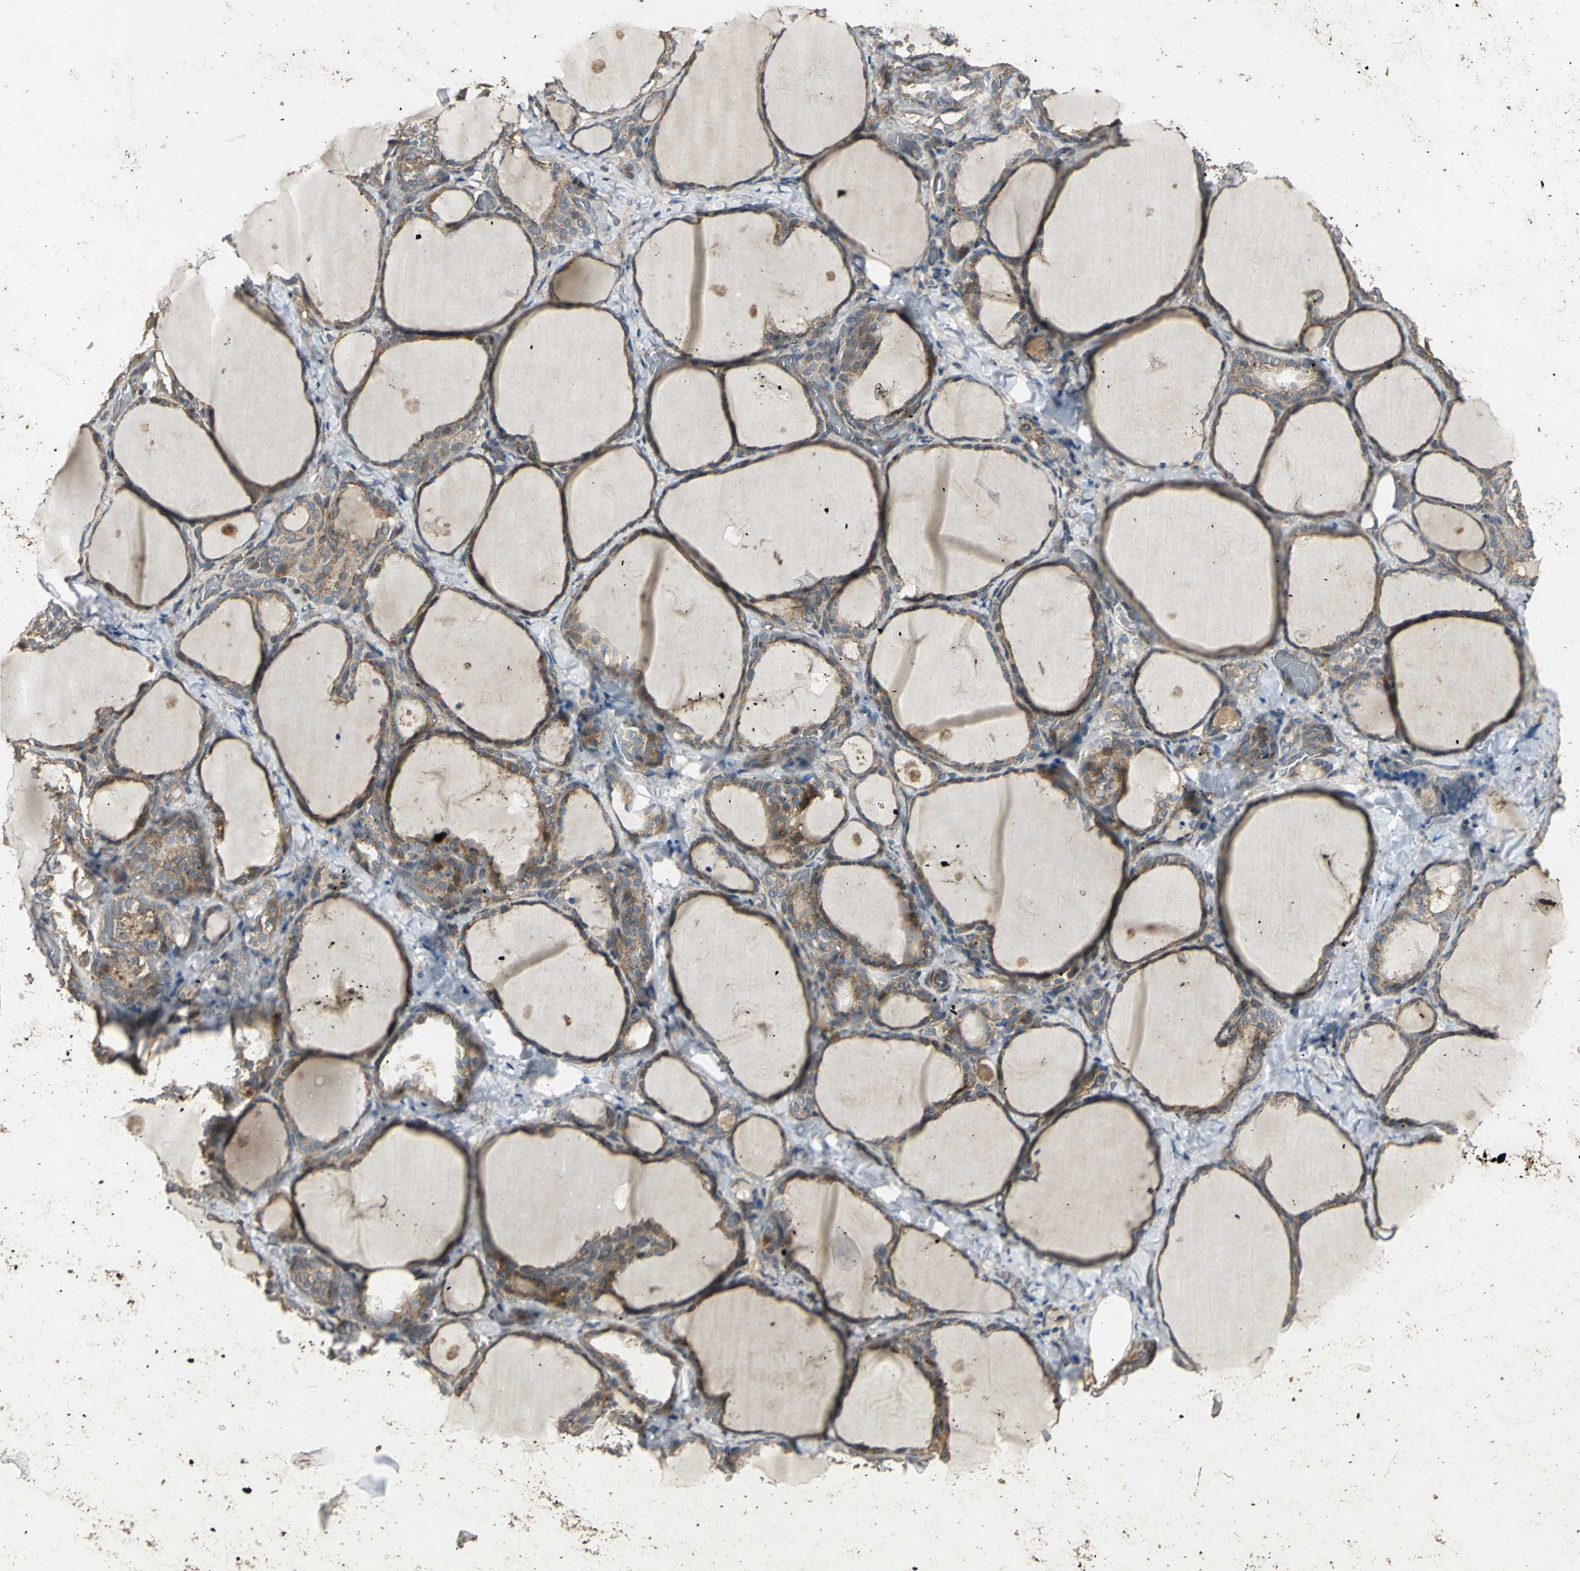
{"staining": {"intensity": "strong", "quantity": ">75%", "location": "cytoplasmic/membranous"}, "tissue": "thyroid gland", "cell_type": "Glandular cells", "image_type": "normal", "snomed": [{"axis": "morphology", "description": "Normal tissue, NOS"}, {"axis": "morphology", "description": "Papillary adenocarcinoma, NOS"}, {"axis": "topography", "description": "Thyroid gland"}], "caption": "Protein expression analysis of unremarkable thyroid gland displays strong cytoplasmic/membranous staining in approximately >75% of glandular cells.", "gene": "KANK1", "patient": {"sex": "female", "age": 30}}